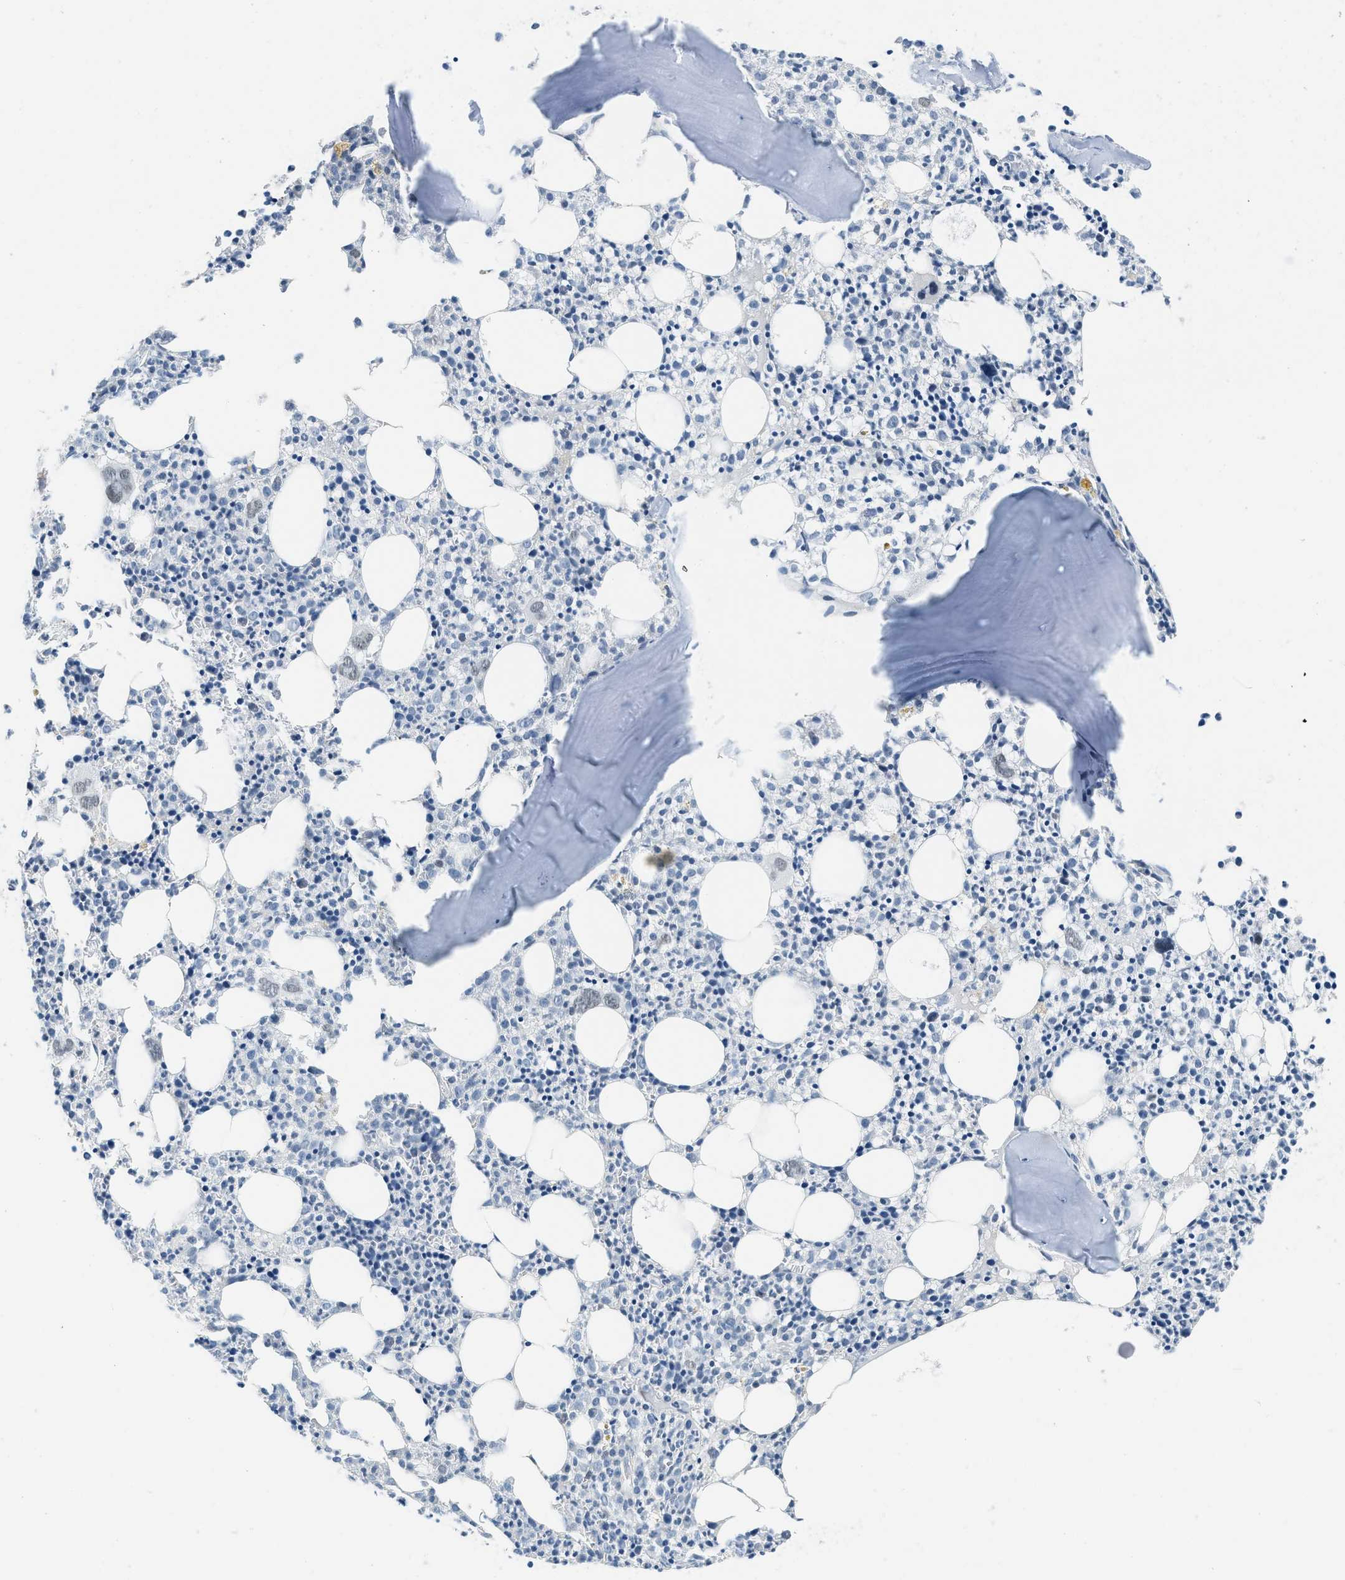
{"staining": {"intensity": "strong", "quantity": "<25%", "location": "nuclear"}, "tissue": "bone marrow", "cell_type": "Hematopoietic cells", "image_type": "normal", "snomed": [{"axis": "morphology", "description": "Normal tissue, NOS"}, {"axis": "morphology", "description": "Inflammation, NOS"}, {"axis": "topography", "description": "Bone marrow"}], "caption": "A brown stain shows strong nuclear expression of a protein in hematopoietic cells of benign bone marrow. (DAB = brown stain, brightfield microscopy at high magnification).", "gene": "PBX1", "patient": {"sex": "male", "age": 25}}